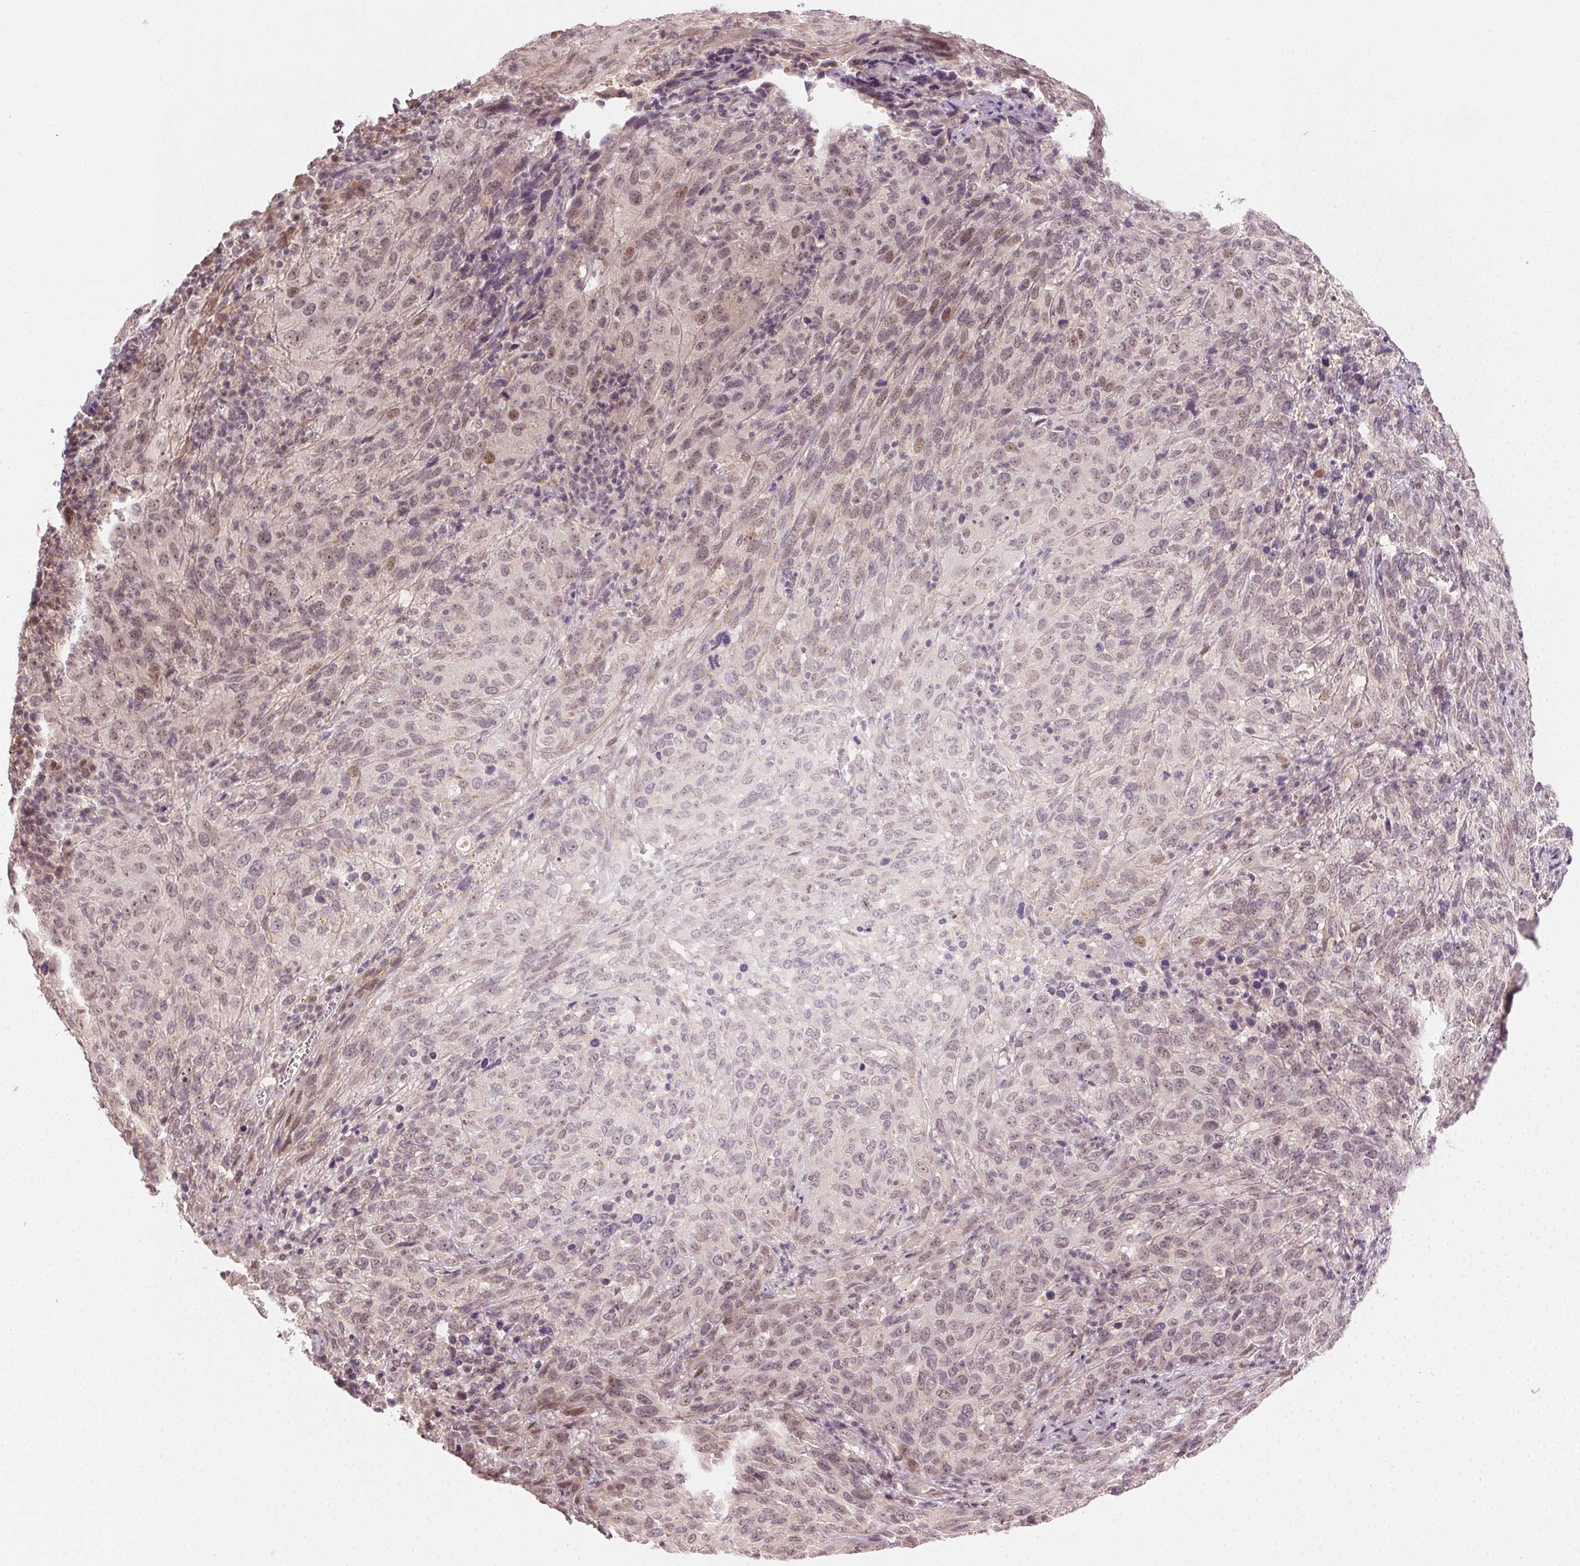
{"staining": {"intensity": "moderate", "quantity": "<25%", "location": "nuclear"}, "tissue": "cervical cancer", "cell_type": "Tumor cells", "image_type": "cancer", "snomed": [{"axis": "morphology", "description": "Squamous cell carcinoma, NOS"}, {"axis": "topography", "description": "Cervix"}], "caption": "Brown immunohistochemical staining in cervical cancer (squamous cell carcinoma) exhibits moderate nuclear staining in about <25% of tumor cells.", "gene": "TUB", "patient": {"sex": "female", "age": 51}}